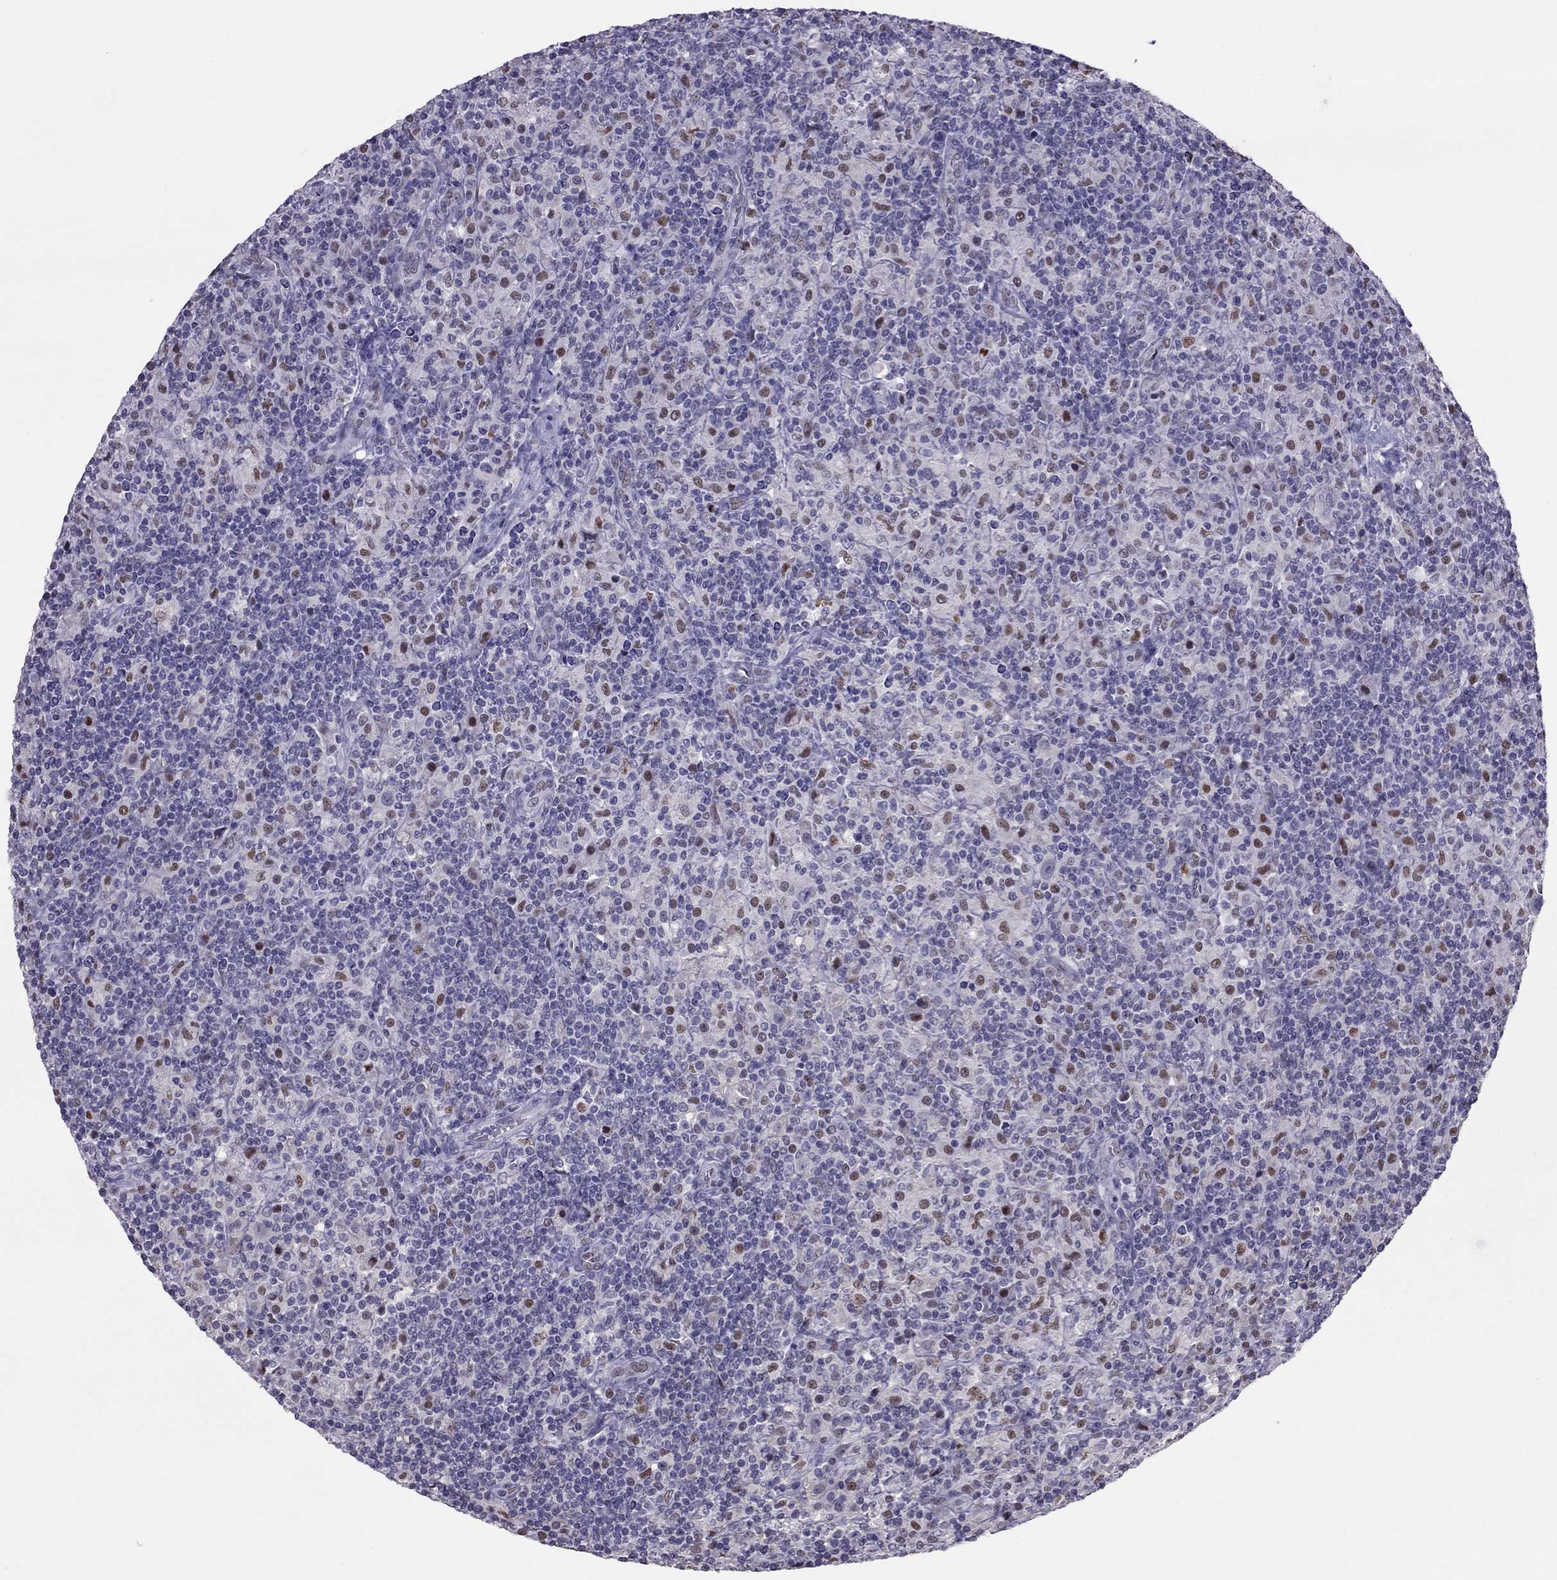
{"staining": {"intensity": "negative", "quantity": "none", "location": "none"}, "tissue": "lymphoma", "cell_type": "Tumor cells", "image_type": "cancer", "snomed": [{"axis": "morphology", "description": "Hodgkin's disease, NOS"}, {"axis": "topography", "description": "Lymph node"}], "caption": "An immunohistochemistry photomicrograph of lymphoma is shown. There is no staining in tumor cells of lymphoma.", "gene": "SPINT3", "patient": {"sex": "male", "age": 70}}